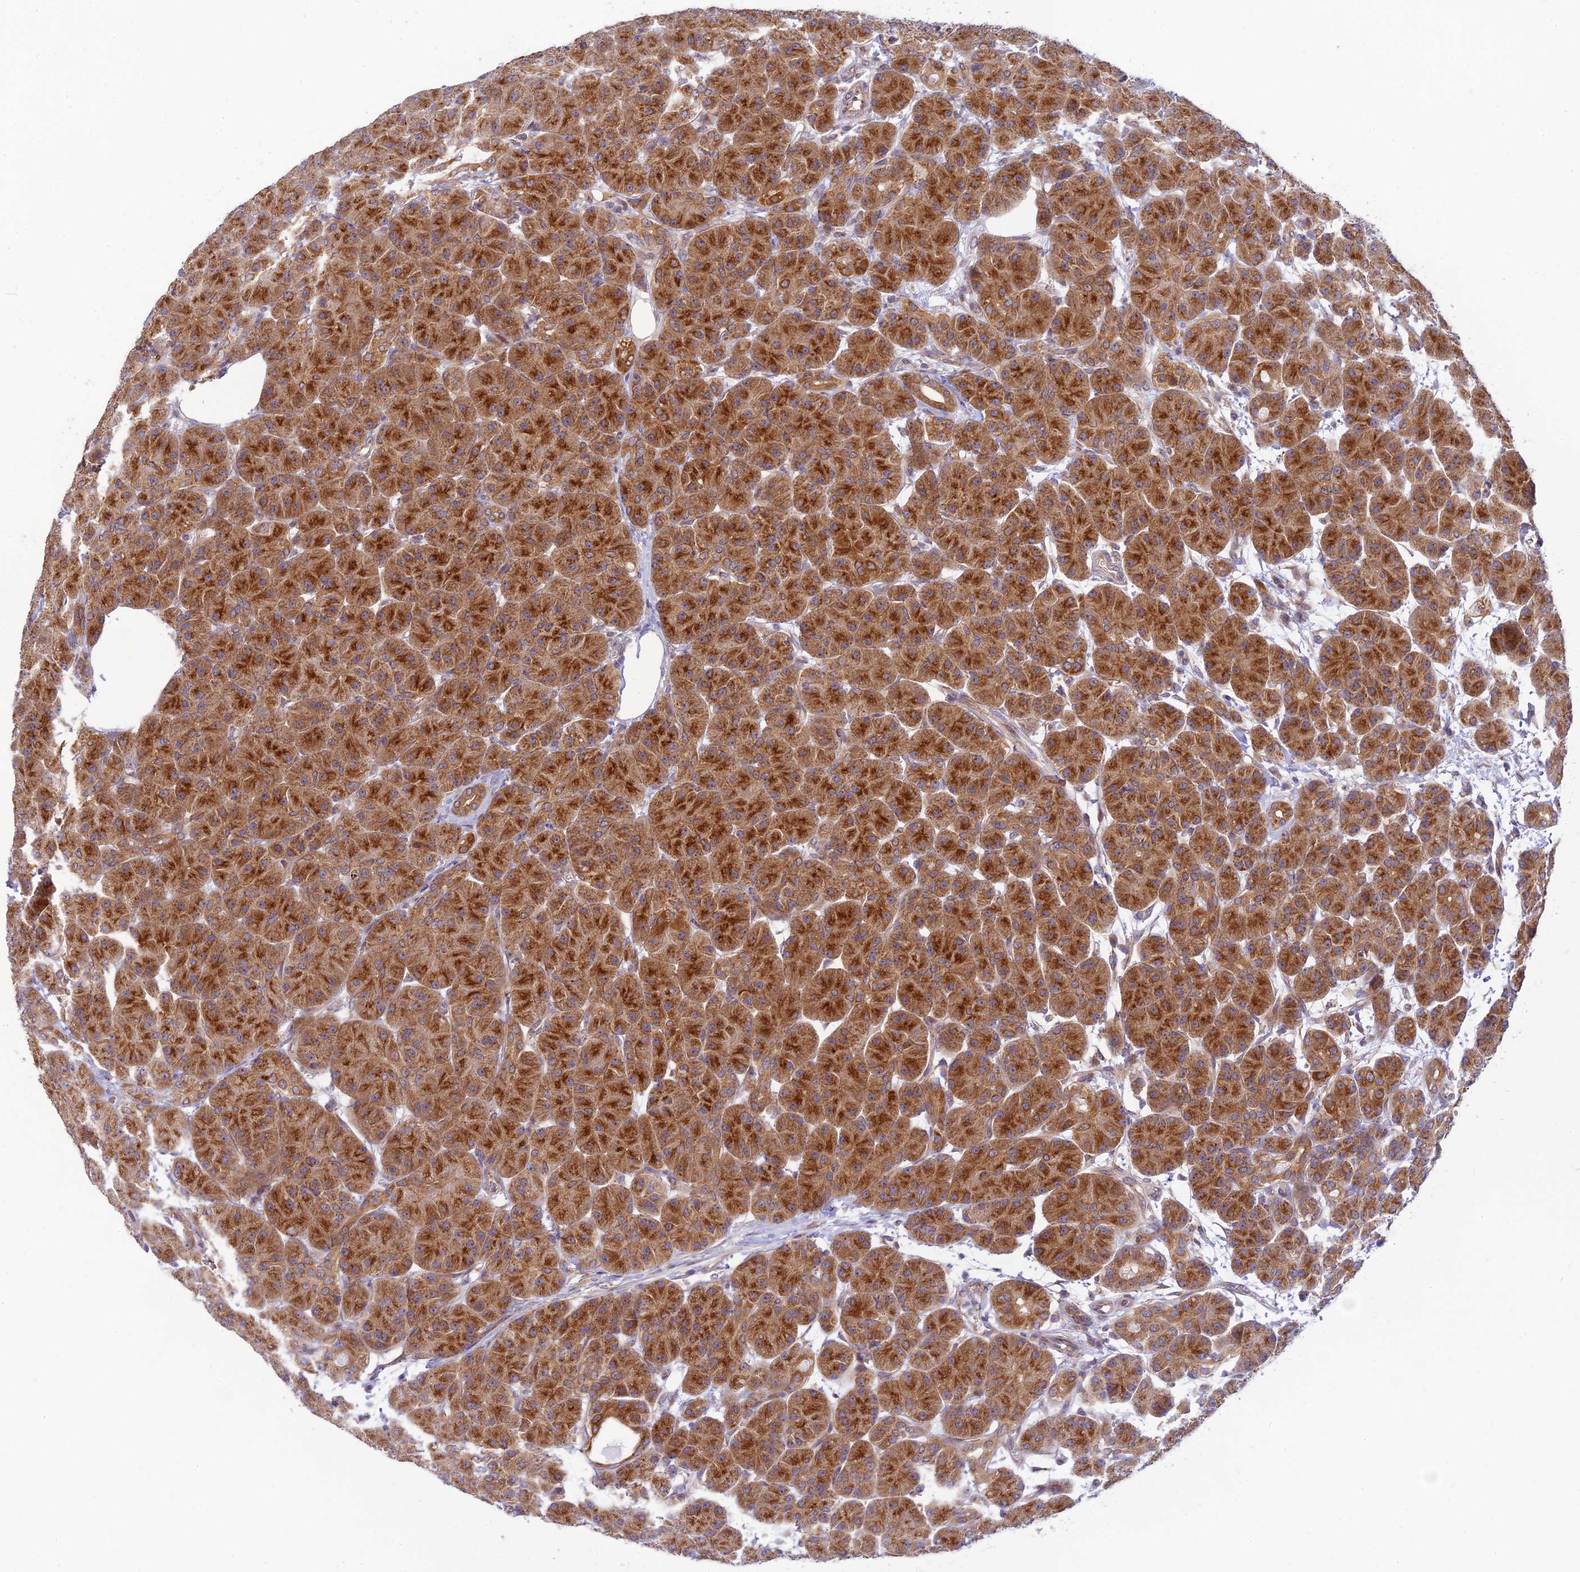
{"staining": {"intensity": "strong", "quantity": ">75%", "location": "cytoplasmic/membranous"}, "tissue": "pancreas", "cell_type": "Exocrine glandular cells", "image_type": "normal", "snomed": [{"axis": "morphology", "description": "Normal tissue, NOS"}, {"axis": "topography", "description": "Pancreas"}], "caption": "IHC micrograph of unremarkable pancreas: pancreas stained using immunohistochemistry displays high levels of strong protein expression localized specifically in the cytoplasmic/membranous of exocrine glandular cells, appearing as a cytoplasmic/membranous brown color.", "gene": "HOOK2", "patient": {"sex": "male", "age": 63}}